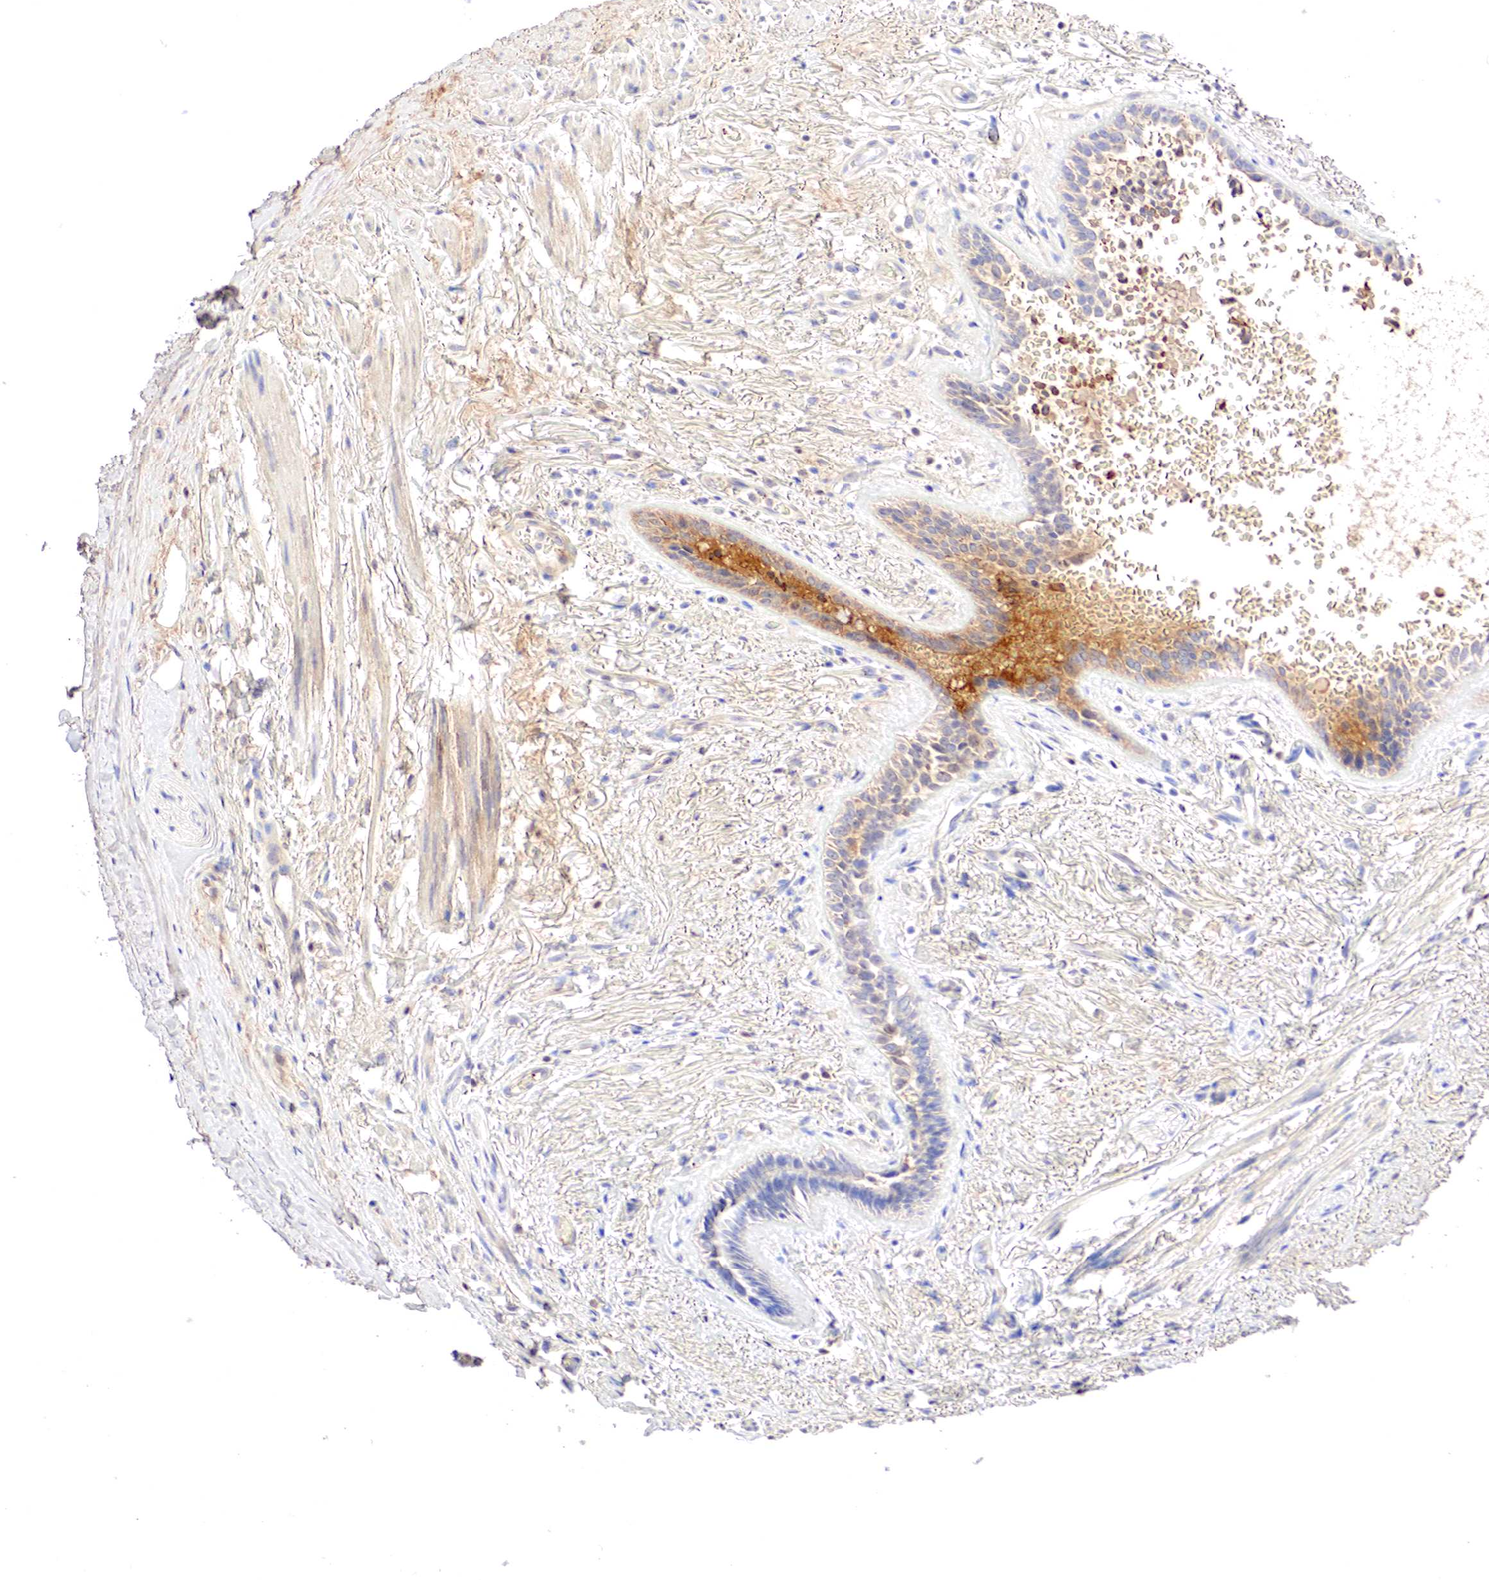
{"staining": {"intensity": "negative", "quantity": "none", "location": "none"}, "tissue": "bronchus", "cell_type": "Respiratory epithelial cells", "image_type": "normal", "snomed": [{"axis": "morphology", "description": "Normal tissue, NOS"}, {"axis": "topography", "description": "Cartilage tissue"}, {"axis": "topography", "description": "Lung"}], "caption": "IHC micrograph of normal bronchus: bronchus stained with DAB exhibits no significant protein staining in respiratory epithelial cells. (DAB immunohistochemistry visualized using brightfield microscopy, high magnification).", "gene": "GATA1", "patient": {"sex": "male", "age": 65}}